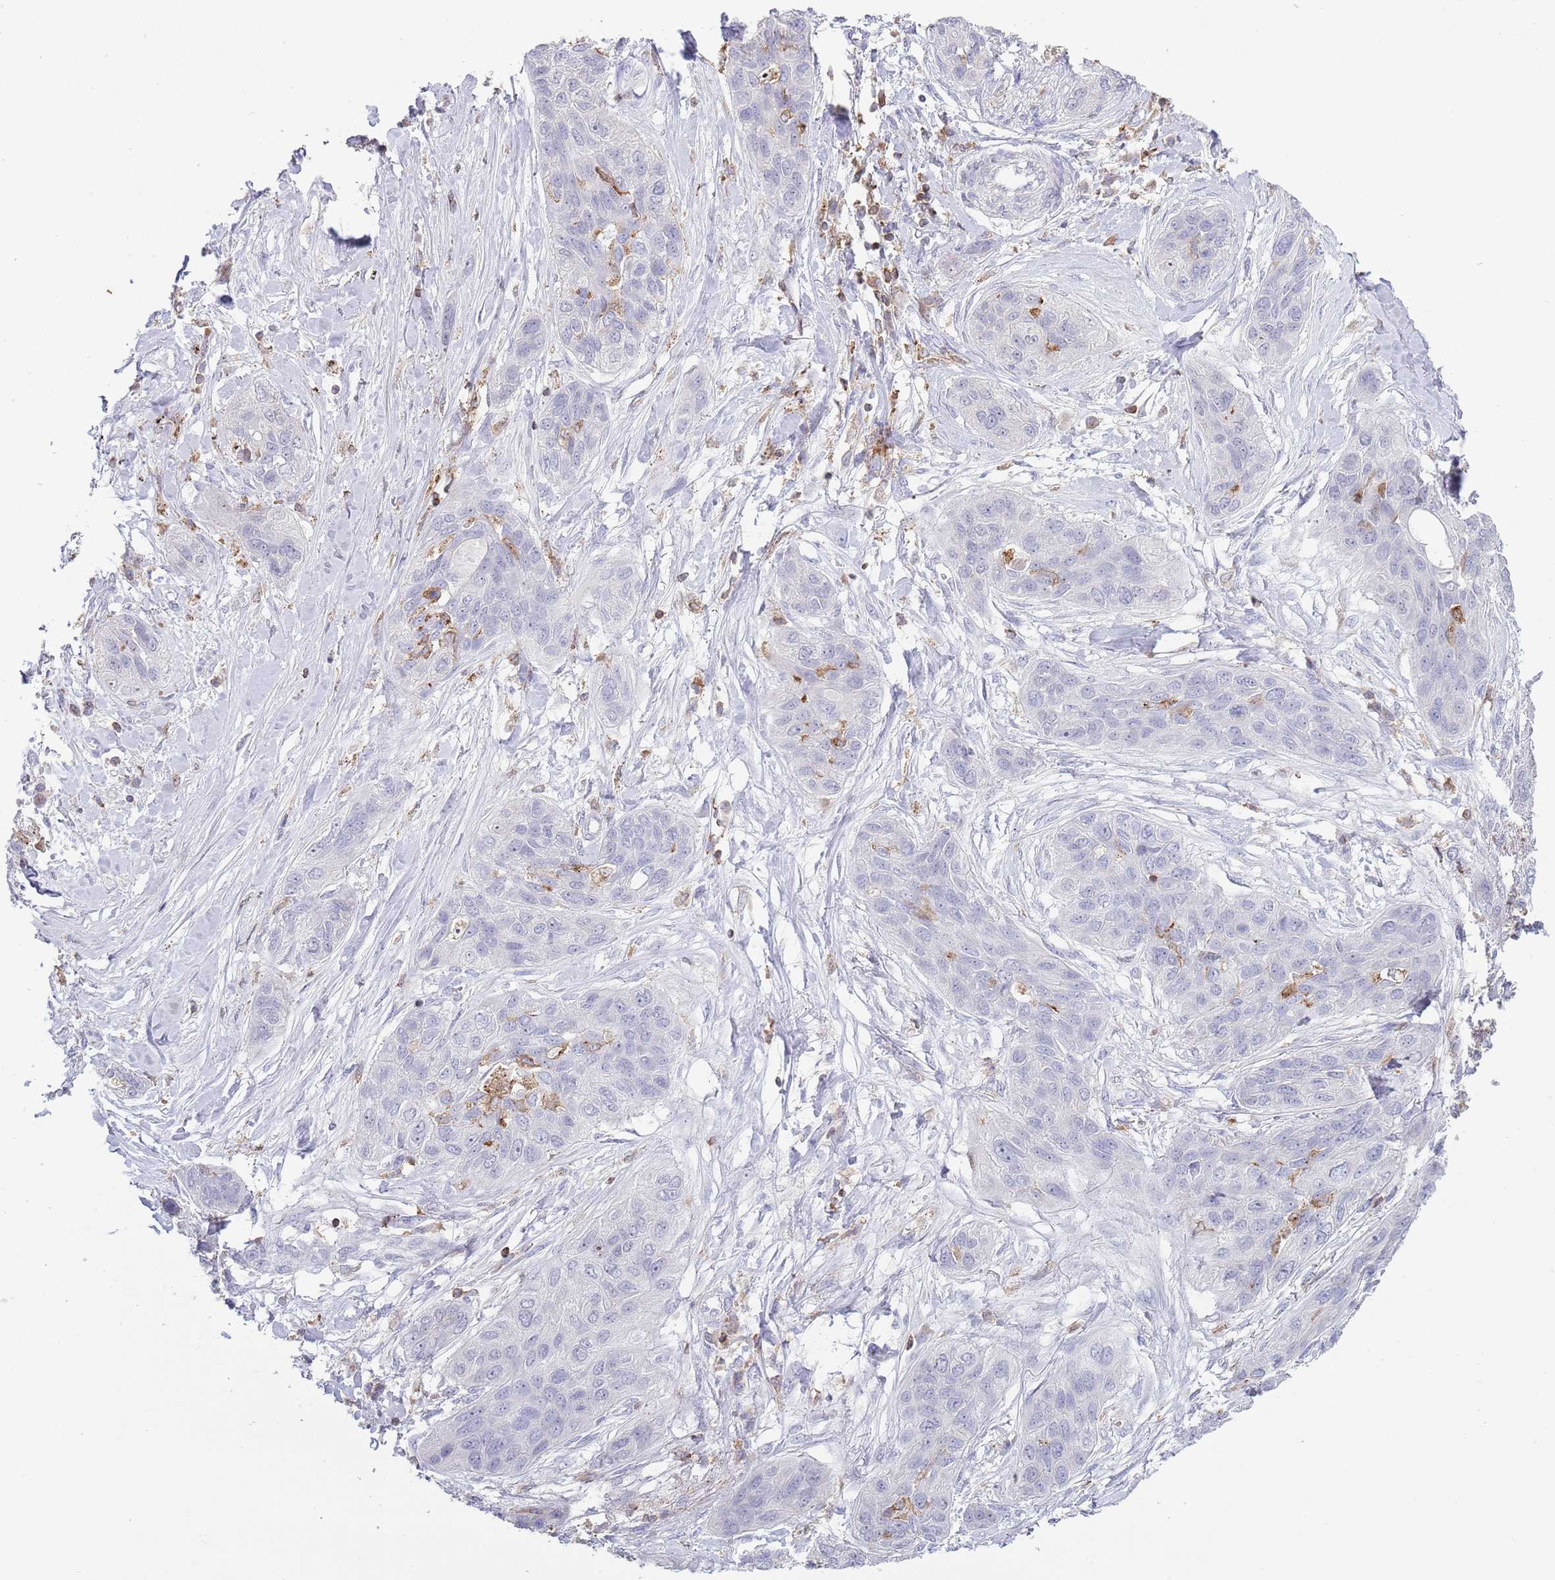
{"staining": {"intensity": "negative", "quantity": "none", "location": "none"}, "tissue": "lung cancer", "cell_type": "Tumor cells", "image_type": "cancer", "snomed": [{"axis": "morphology", "description": "Squamous cell carcinoma, NOS"}, {"axis": "topography", "description": "Lung"}], "caption": "Immunohistochemistry of squamous cell carcinoma (lung) exhibits no positivity in tumor cells.", "gene": "LPXN", "patient": {"sex": "female", "age": 70}}